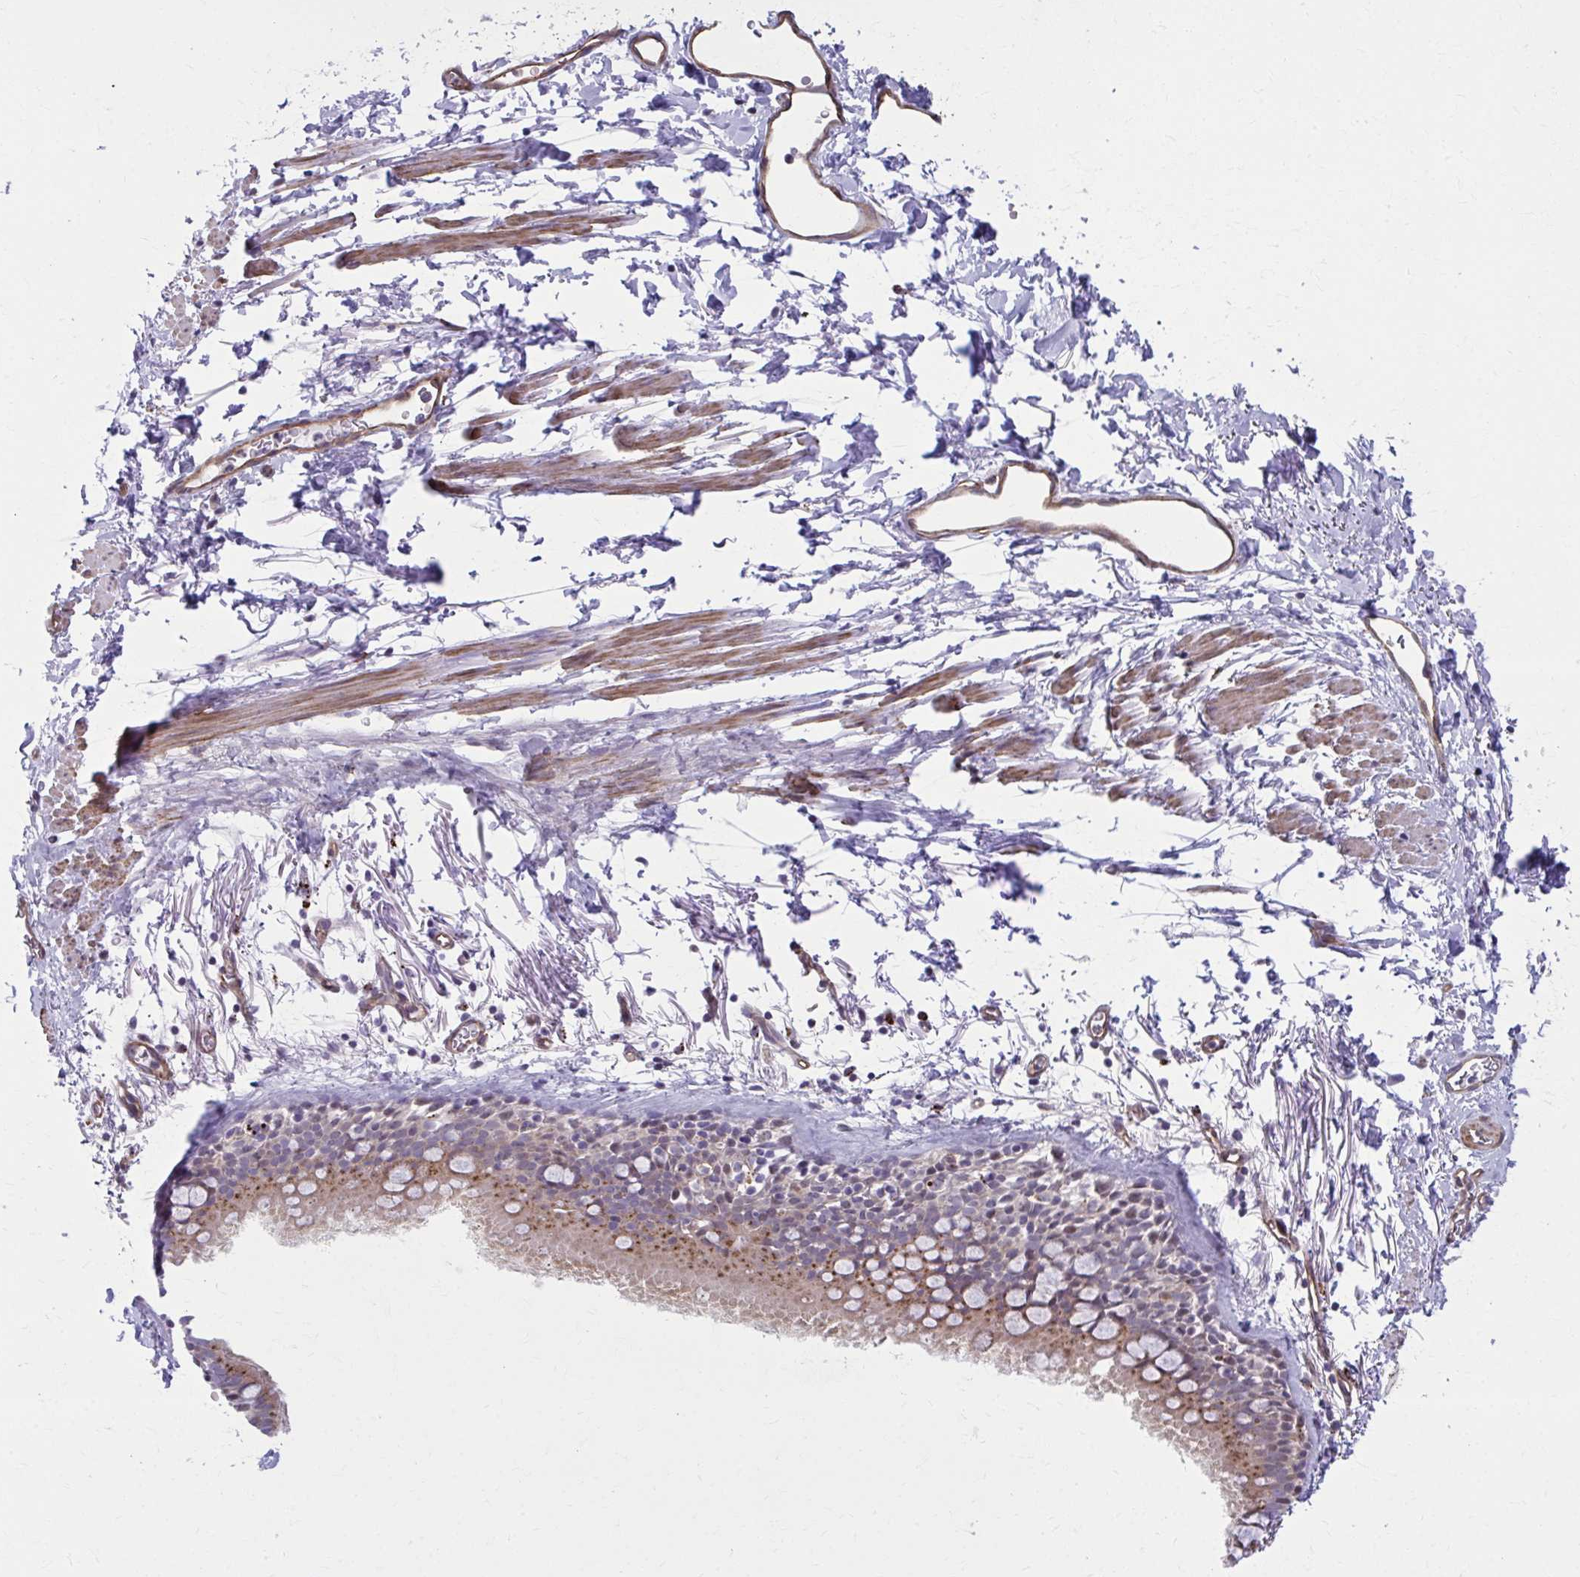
{"staining": {"intensity": "moderate", "quantity": "25%-75%", "location": "cytoplasmic/membranous"}, "tissue": "bronchus", "cell_type": "Respiratory epithelial cells", "image_type": "normal", "snomed": [{"axis": "morphology", "description": "Normal tissue, NOS"}, {"axis": "topography", "description": "Bronchus"}], "caption": "Brown immunohistochemical staining in unremarkable bronchus demonstrates moderate cytoplasmic/membranous expression in approximately 25%-75% of respiratory epithelial cells.", "gene": "LRRC4B", "patient": {"sex": "male", "age": 67}}